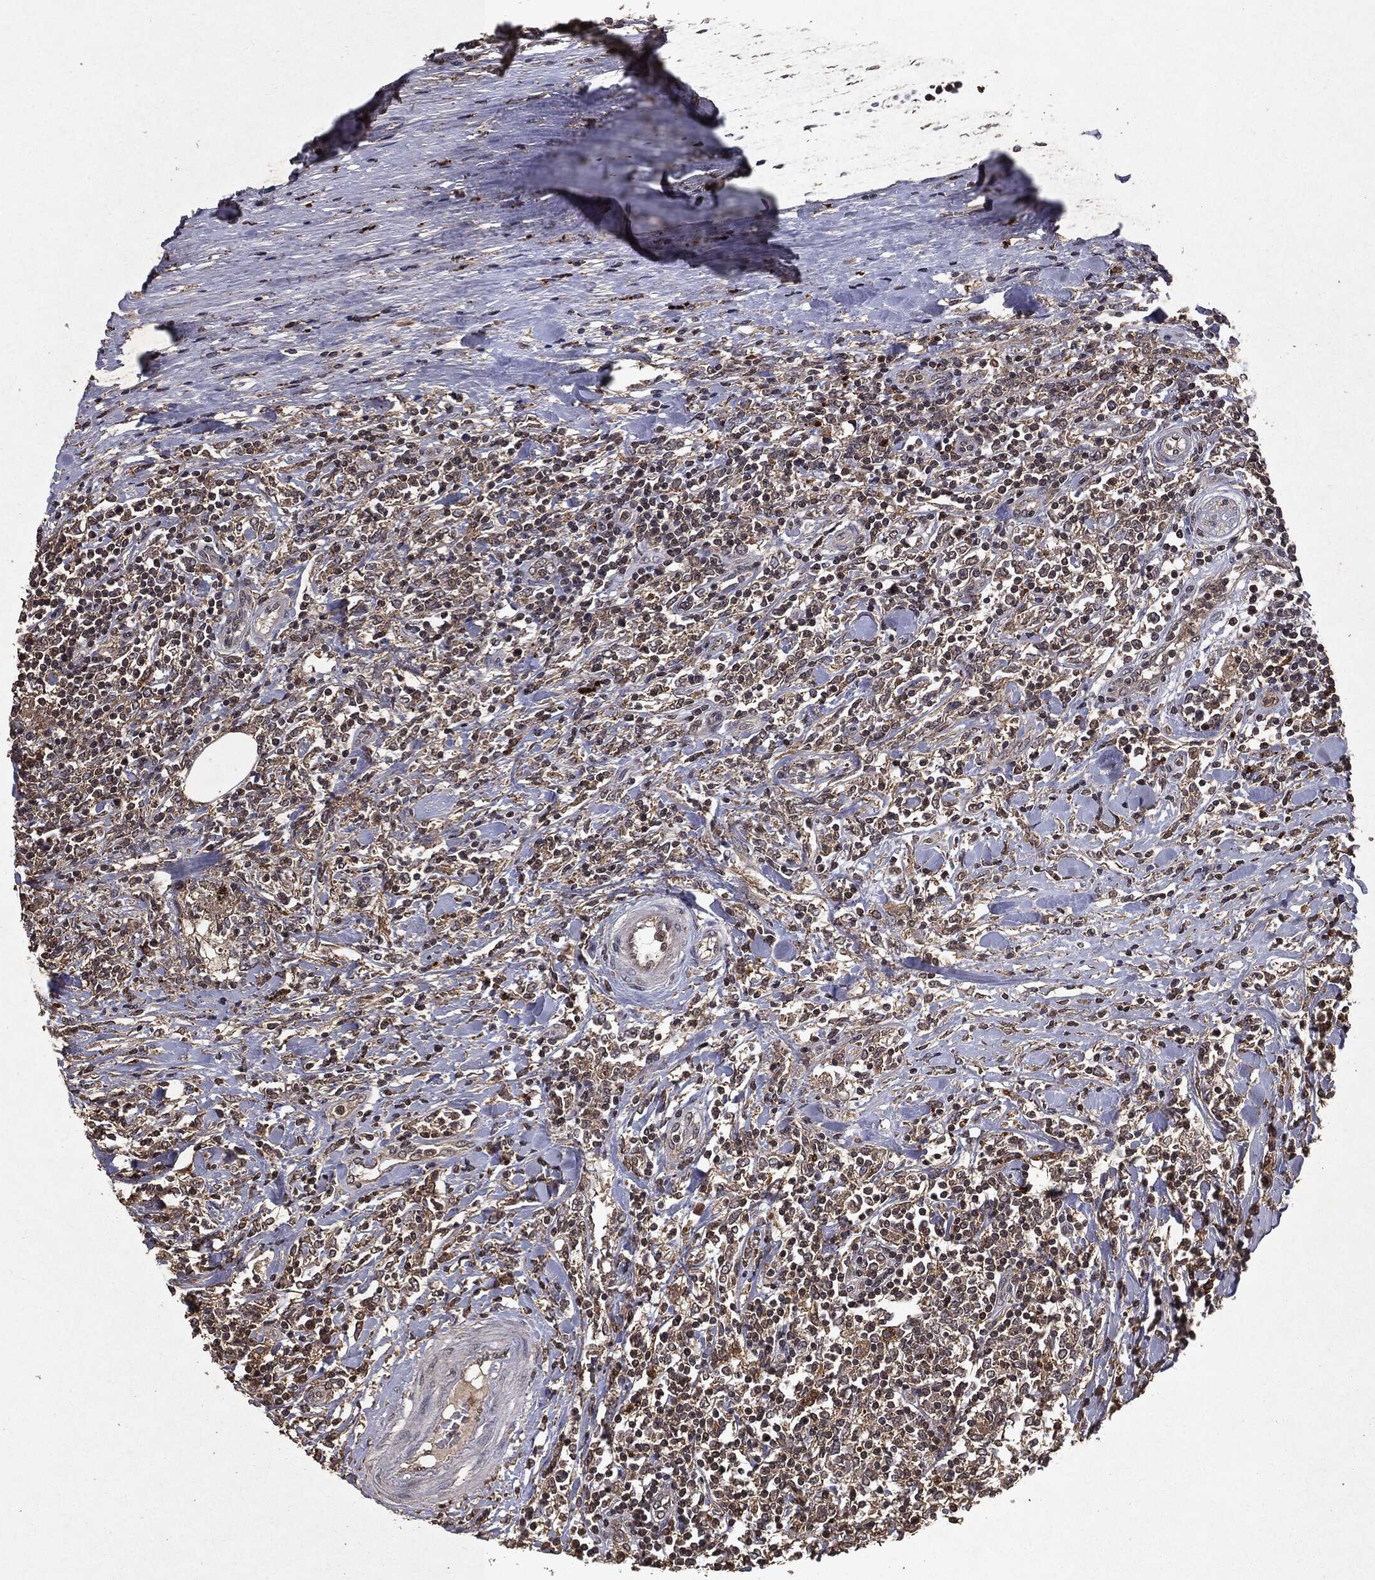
{"staining": {"intensity": "negative", "quantity": "none", "location": "none"}, "tissue": "lymphoma", "cell_type": "Tumor cells", "image_type": "cancer", "snomed": [{"axis": "morphology", "description": "Malignant lymphoma, non-Hodgkin's type, High grade"}, {"axis": "topography", "description": "Lymph node"}], "caption": "Immunohistochemistry (IHC) of human malignant lymphoma, non-Hodgkin's type (high-grade) exhibits no staining in tumor cells.", "gene": "MTOR", "patient": {"sex": "female", "age": 84}}